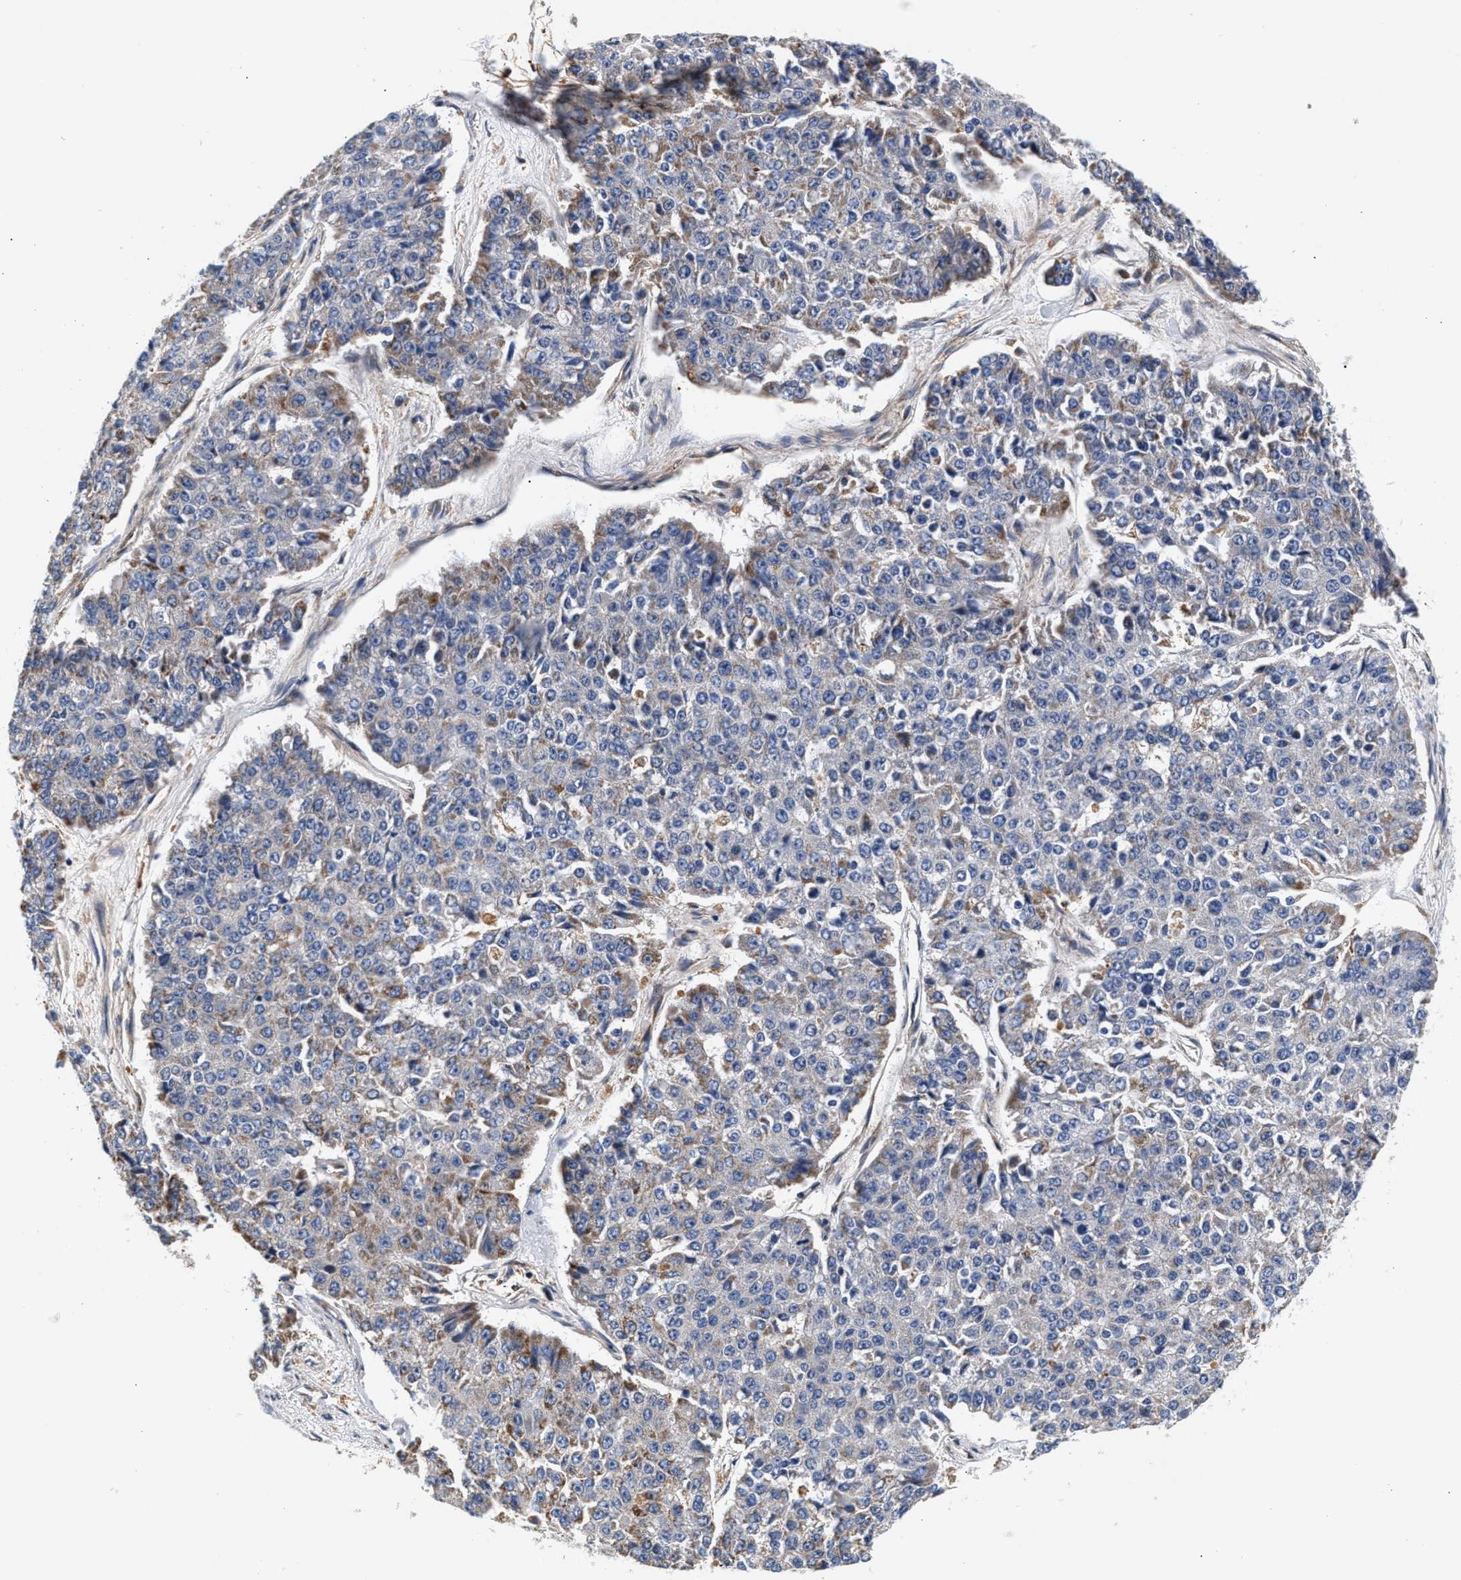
{"staining": {"intensity": "weak", "quantity": "25%-75%", "location": "cytoplasmic/membranous"}, "tissue": "pancreatic cancer", "cell_type": "Tumor cells", "image_type": "cancer", "snomed": [{"axis": "morphology", "description": "Adenocarcinoma, NOS"}, {"axis": "topography", "description": "Pancreas"}], "caption": "Protein staining by immunohistochemistry (IHC) shows weak cytoplasmic/membranous staining in about 25%-75% of tumor cells in adenocarcinoma (pancreatic).", "gene": "SGK1", "patient": {"sex": "male", "age": 50}}